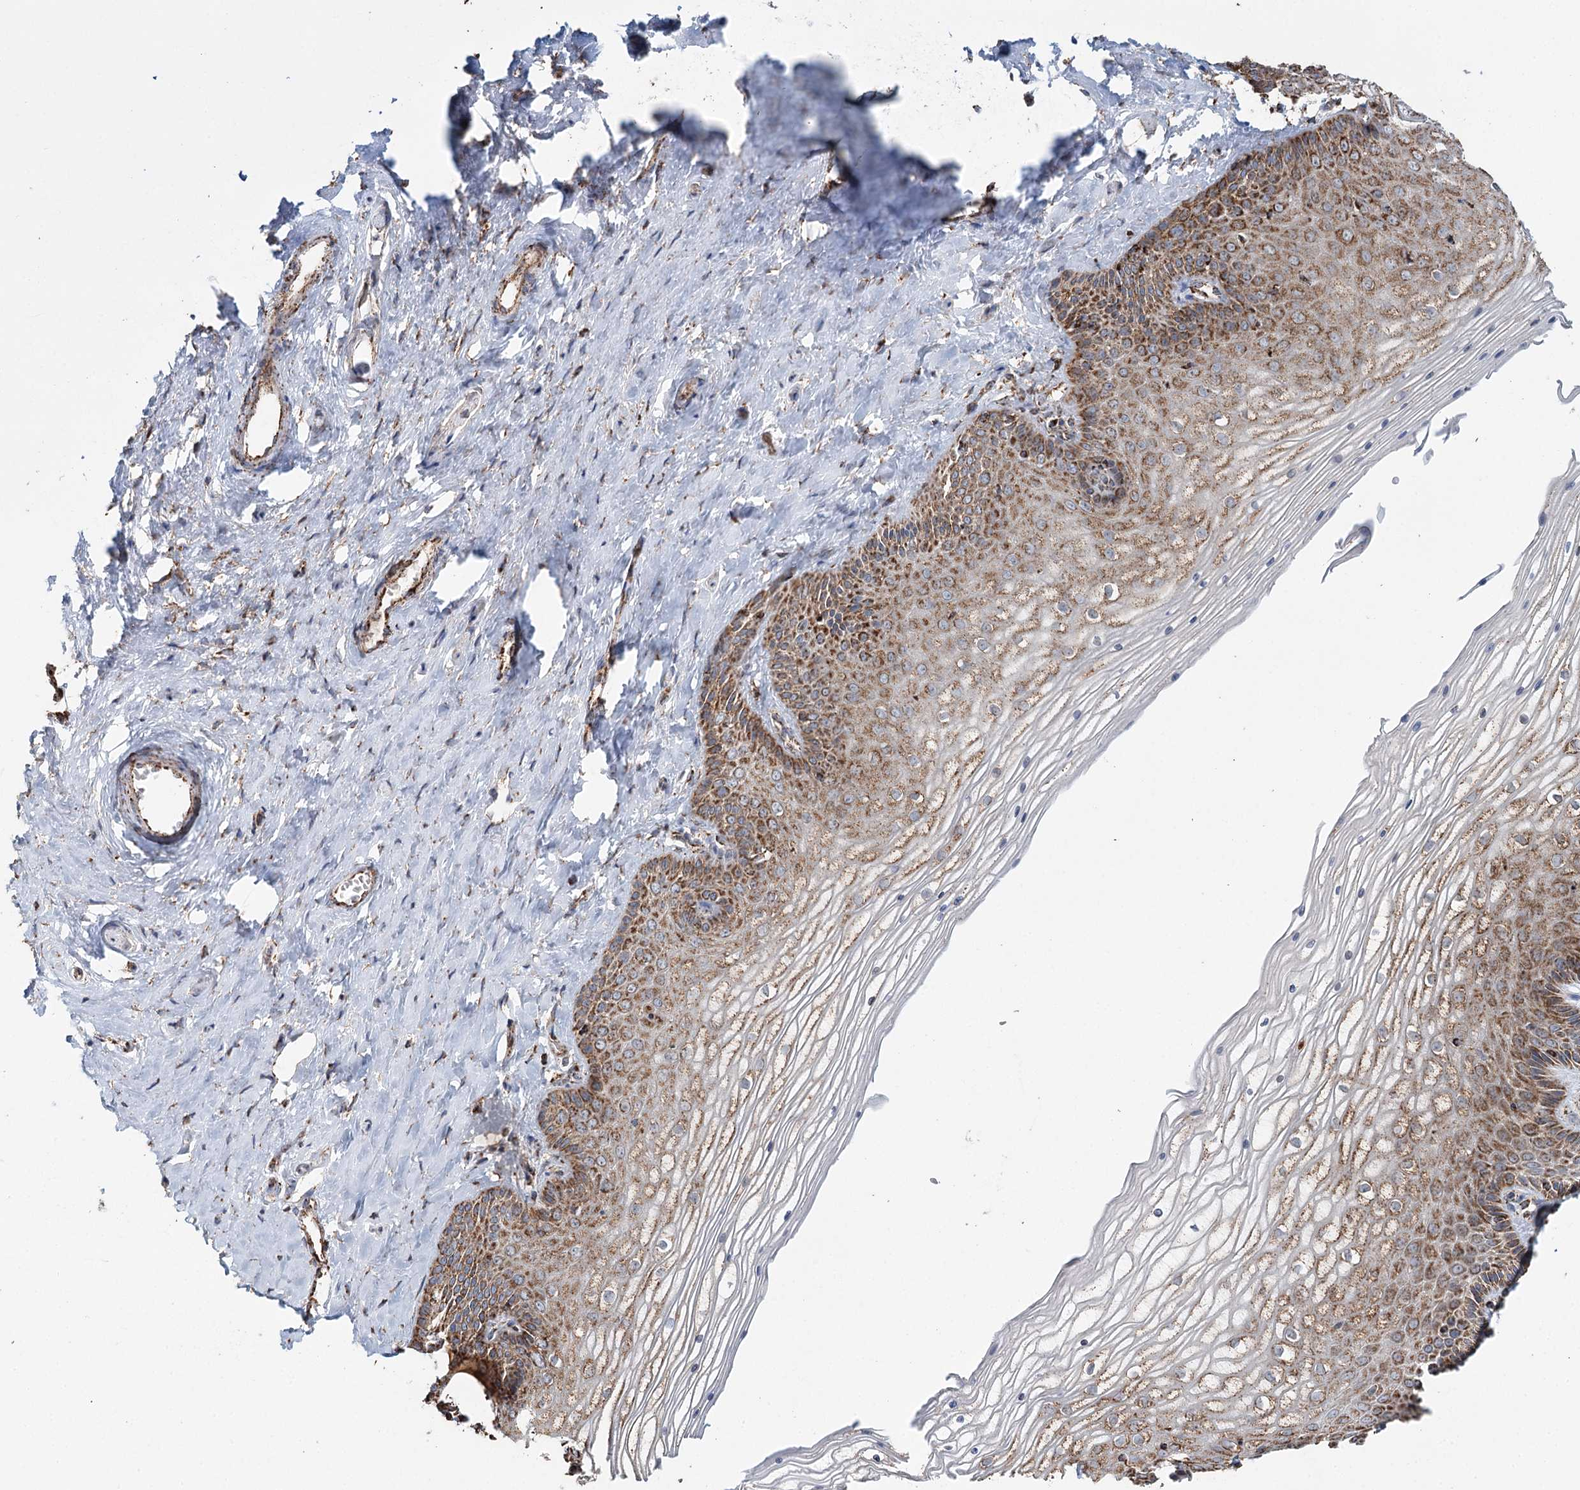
{"staining": {"intensity": "moderate", "quantity": ">75%", "location": "cytoplasmic/membranous"}, "tissue": "vagina", "cell_type": "Squamous epithelial cells", "image_type": "normal", "snomed": [{"axis": "morphology", "description": "Normal tissue, NOS"}, {"axis": "topography", "description": "Vagina"}, {"axis": "topography", "description": "Cervix"}], "caption": "Squamous epithelial cells reveal medium levels of moderate cytoplasmic/membranous staining in about >75% of cells in normal human vagina. The staining is performed using DAB (3,3'-diaminobenzidine) brown chromogen to label protein expression. The nuclei are counter-stained blue using hematoxylin.", "gene": "APH1A", "patient": {"sex": "female", "age": 40}}